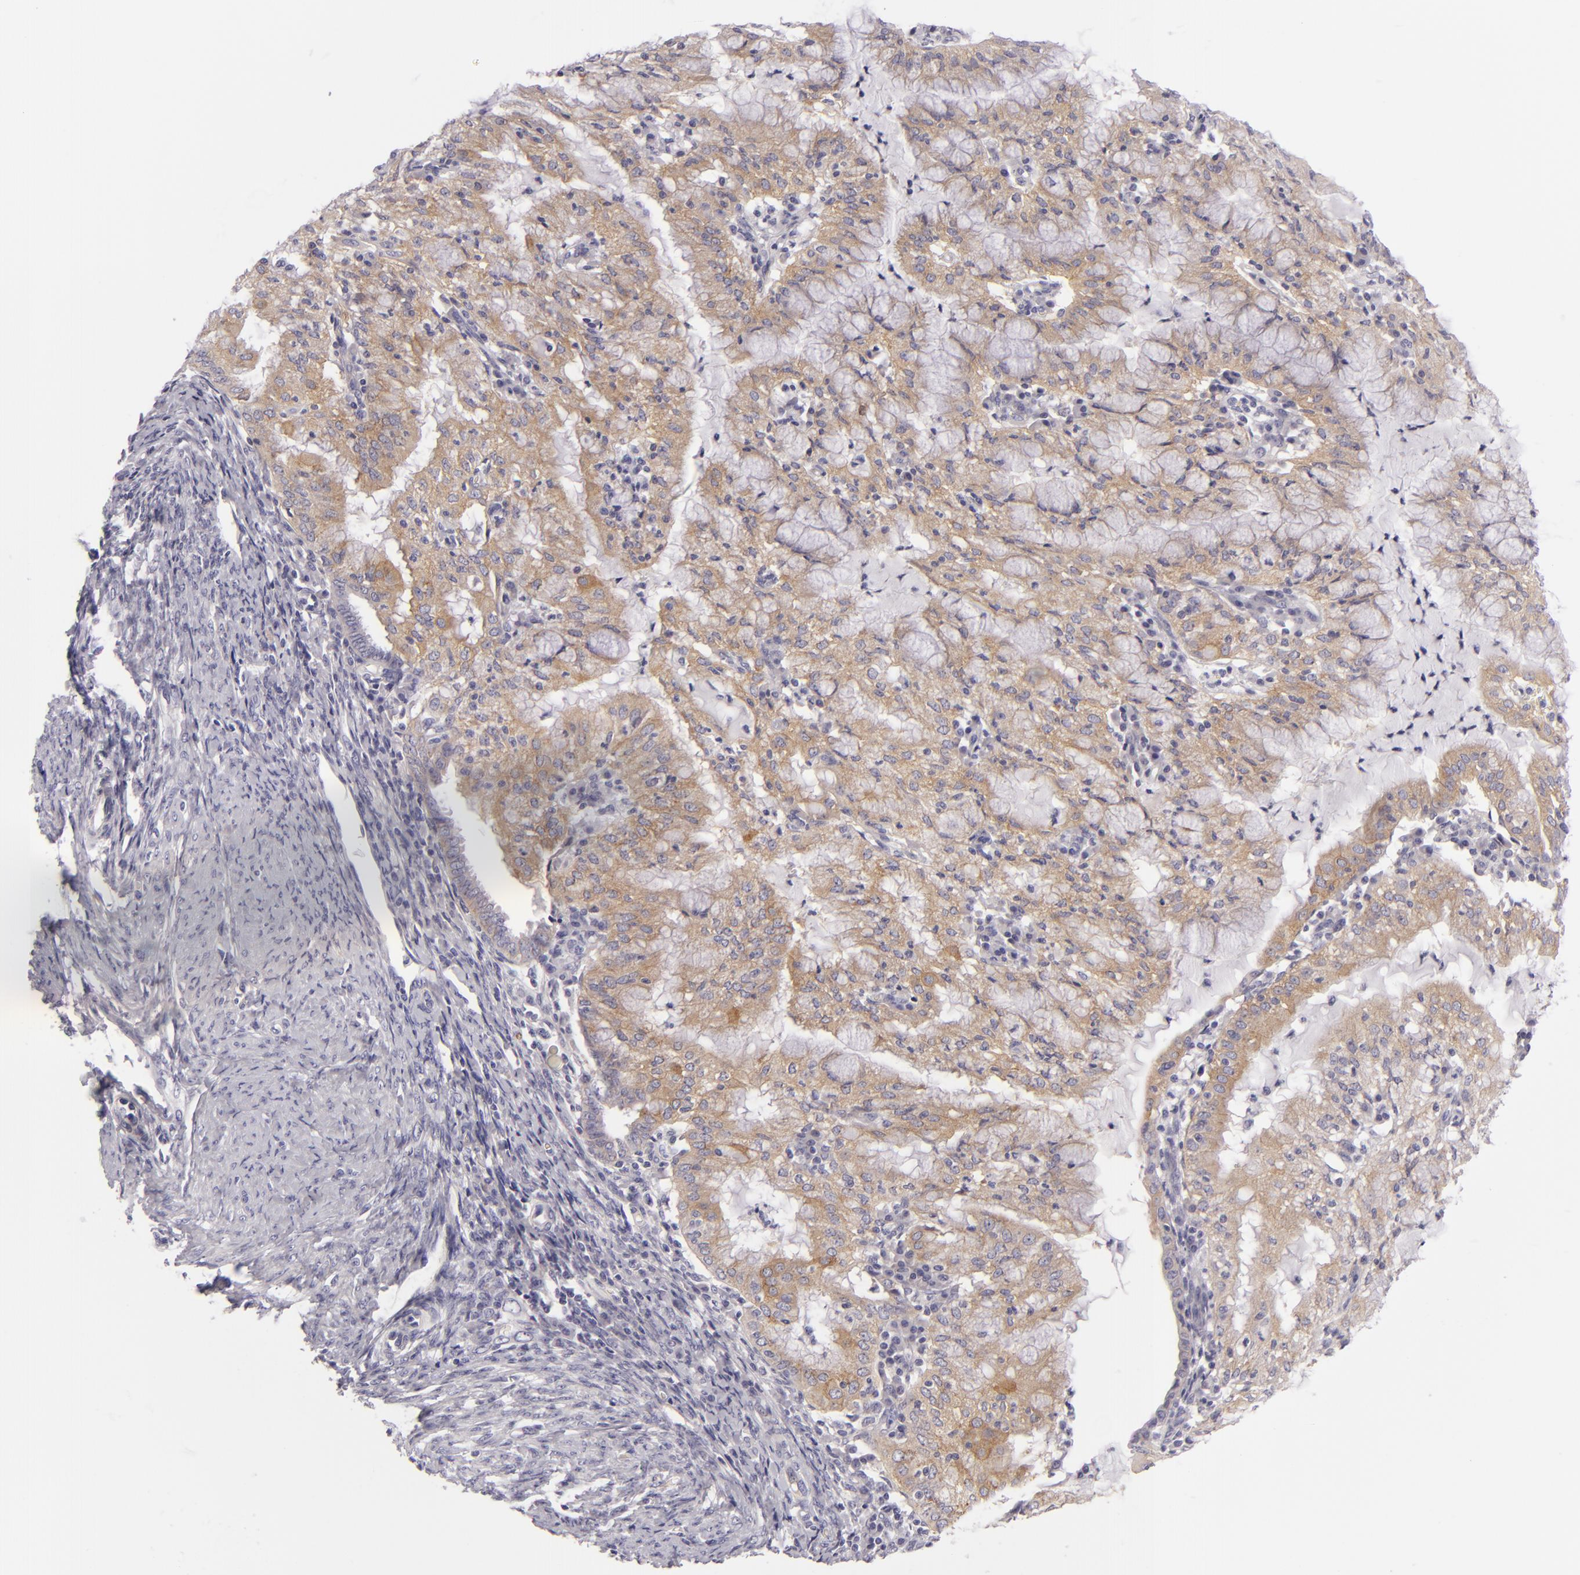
{"staining": {"intensity": "weak", "quantity": ">75%", "location": "cytoplasmic/membranous"}, "tissue": "endometrial cancer", "cell_type": "Tumor cells", "image_type": "cancer", "snomed": [{"axis": "morphology", "description": "Adenocarcinoma, NOS"}, {"axis": "topography", "description": "Endometrium"}], "caption": "The histopathology image shows staining of endometrial cancer (adenocarcinoma), revealing weak cytoplasmic/membranous protein staining (brown color) within tumor cells.", "gene": "DLG4", "patient": {"sex": "female", "age": 63}}